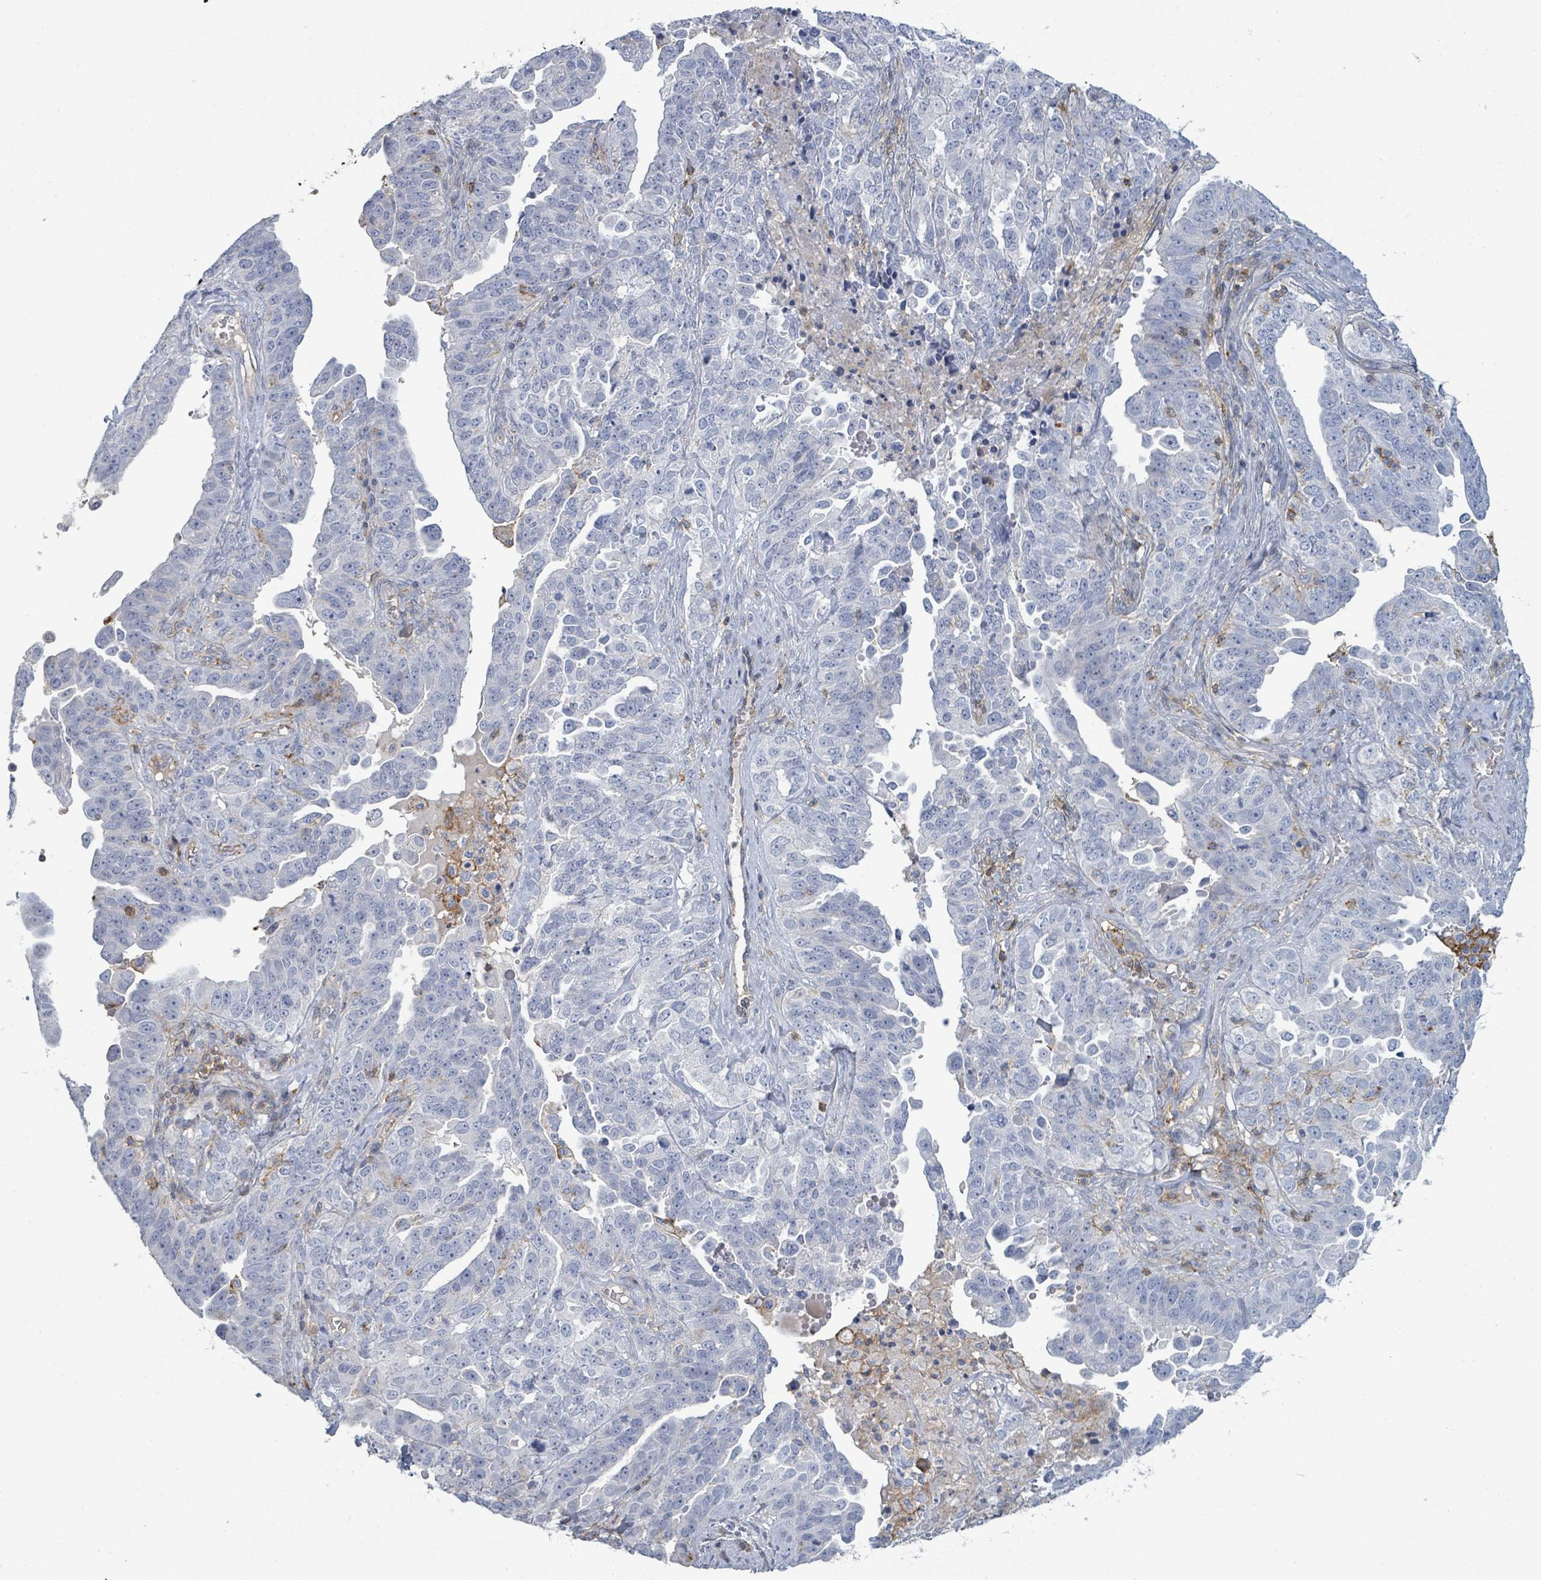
{"staining": {"intensity": "negative", "quantity": "none", "location": "none"}, "tissue": "ovarian cancer", "cell_type": "Tumor cells", "image_type": "cancer", "snomed": [{"axis": "morphology", "description": "Carcinoma, endometroid"}, {"axis": "topography", "description": "Ovary"}], "caption": "High magnification brightfield microscopy of ovarian endometroid carcinoma stained with DAB (brown) and counterstained with hematoxylin (blue): tumor cells show no significant expression.", "gene": "TNFRSF14", "patient": {"sex": "female", "age": 62}}